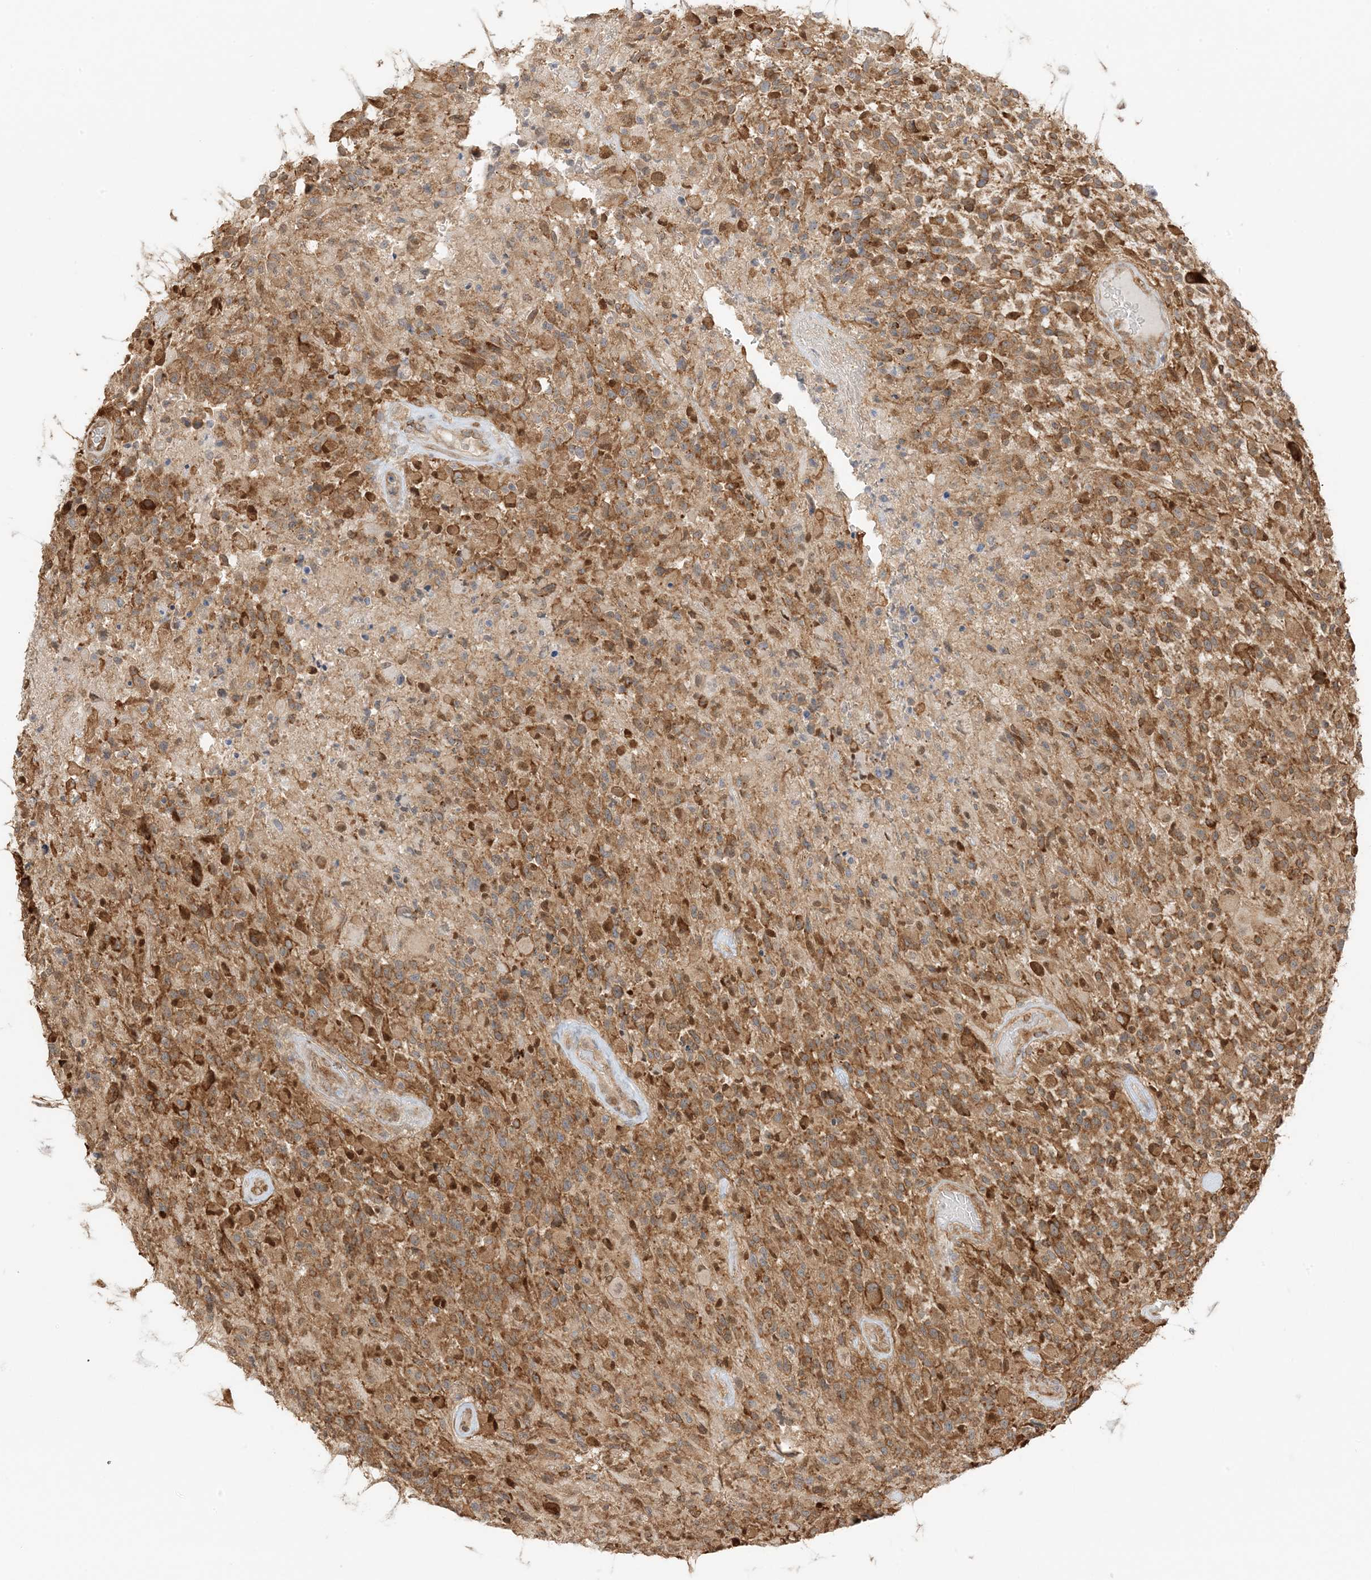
{"staining": {"intensity": "moderate", "quantity": "<25%", "location": "cytoplasmic/membranous"}, "tissue": "glioma", "cell_type": "Tumor cells", "image_type": "cancer", "snomed": [{"axis": "morphology", "description": "Glioma, malignant, High grade"}, {"axis": "morphology", "description": "Glioblastoma, NOS"}, {"axis": "topography", "description": "Brain"}], "caption": "A histopathology image of malignant glioma (high-grade) stained for a protein shows moderate cytoplasmic/membranous brown staining in tumor cells.", "gene": "UBAP2L", "patient": {"sex": "male", "age": 60}}